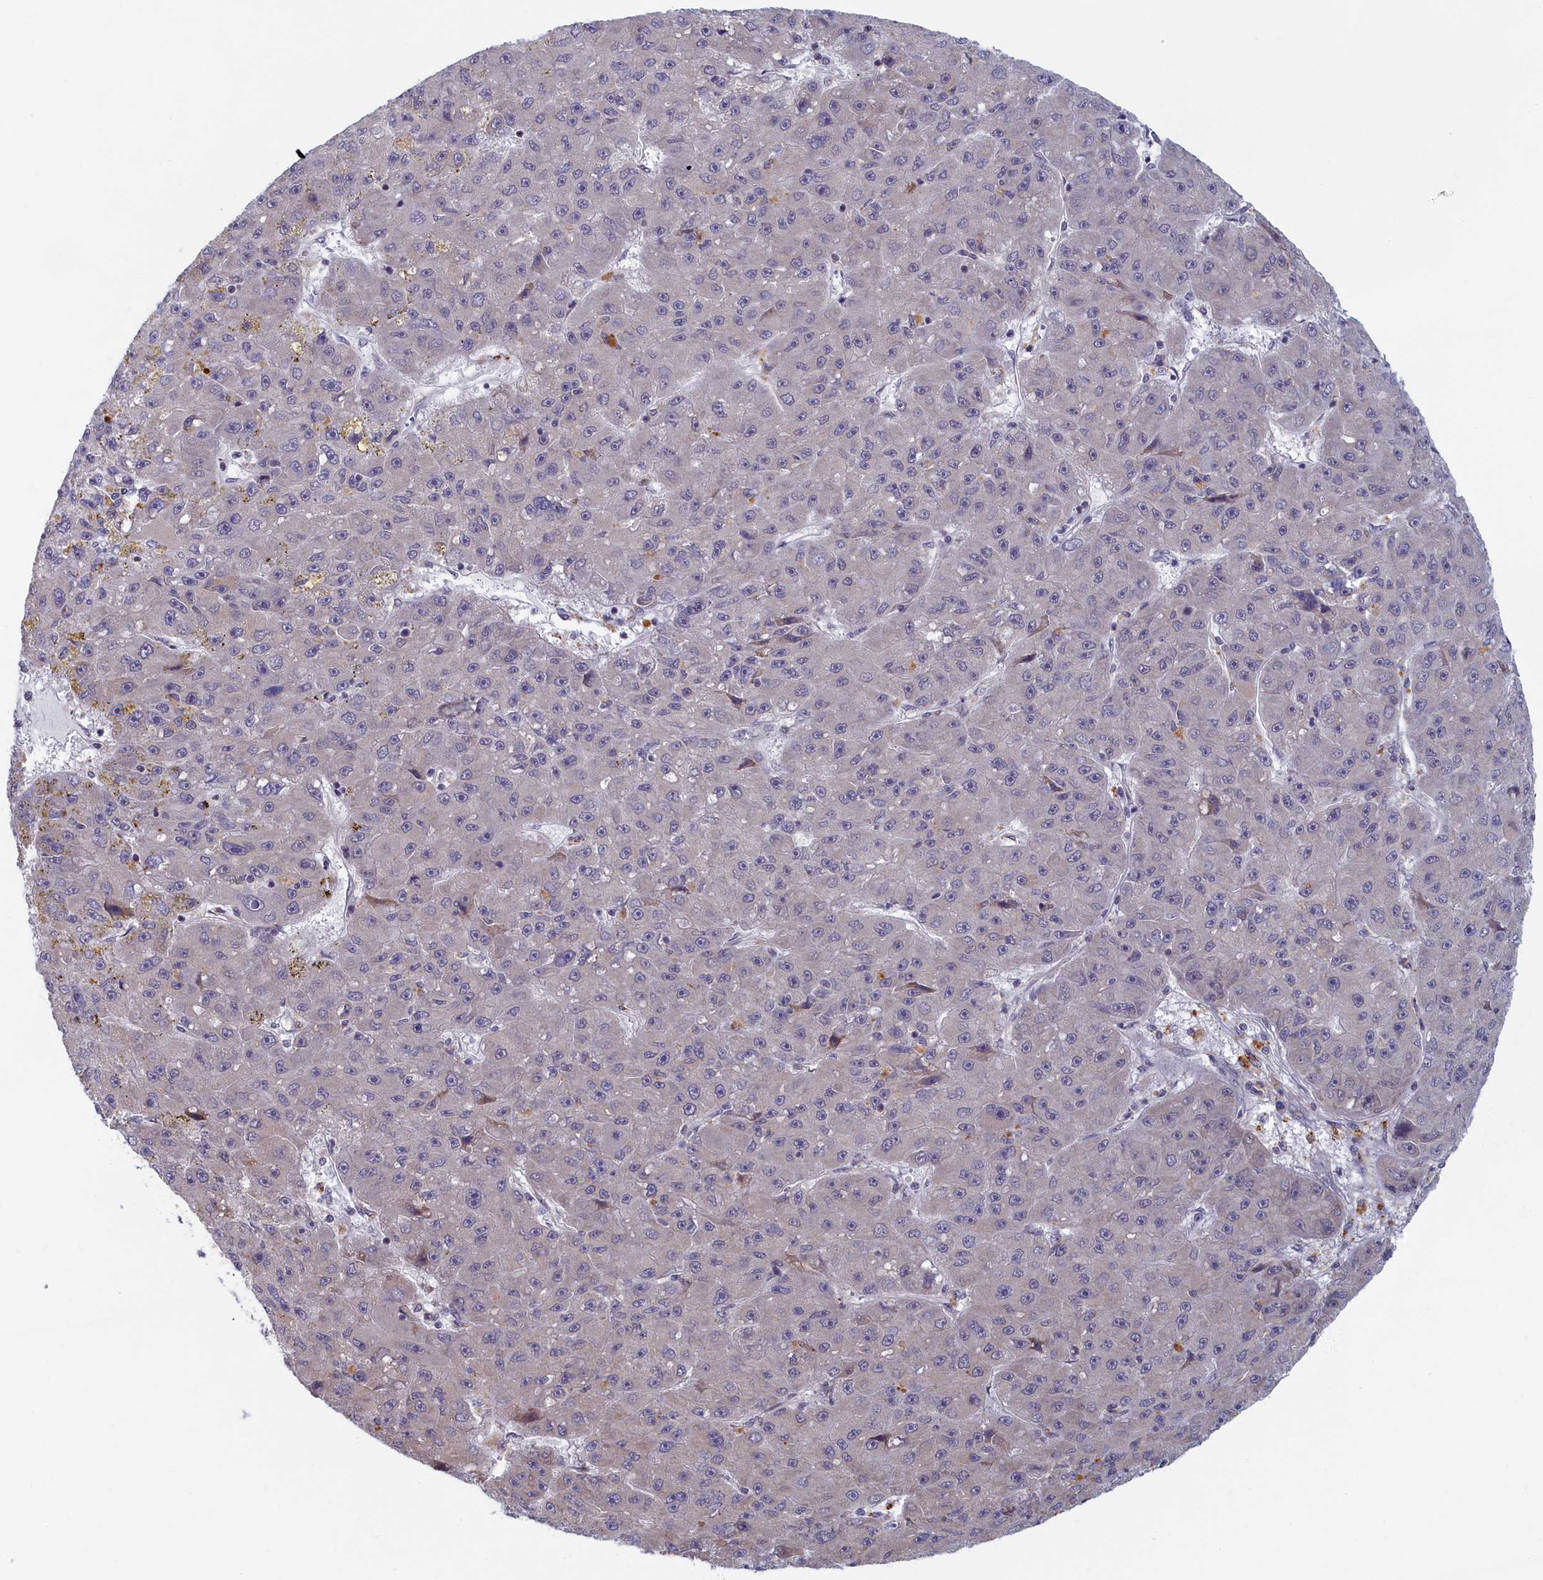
{"staining": {"intensity": "negative", "quantity": "none", "location": "none"}, "tissue": "liver cancer", "cell_type": "Tumor cells", "image_type": "cancer", "snomed": [{"axis": "morphology", "description": "Carcinoma, Hepatocellular, NOS"}, {"axis": "topography", "description": "Liver"}], "caption": "This is an IHC image of liver cancer (hepatocellular carcinoma). There is no positivity in tumor cells.", "gene": "DNAJC17", "patient": {"sex": "male", "age": 67}}